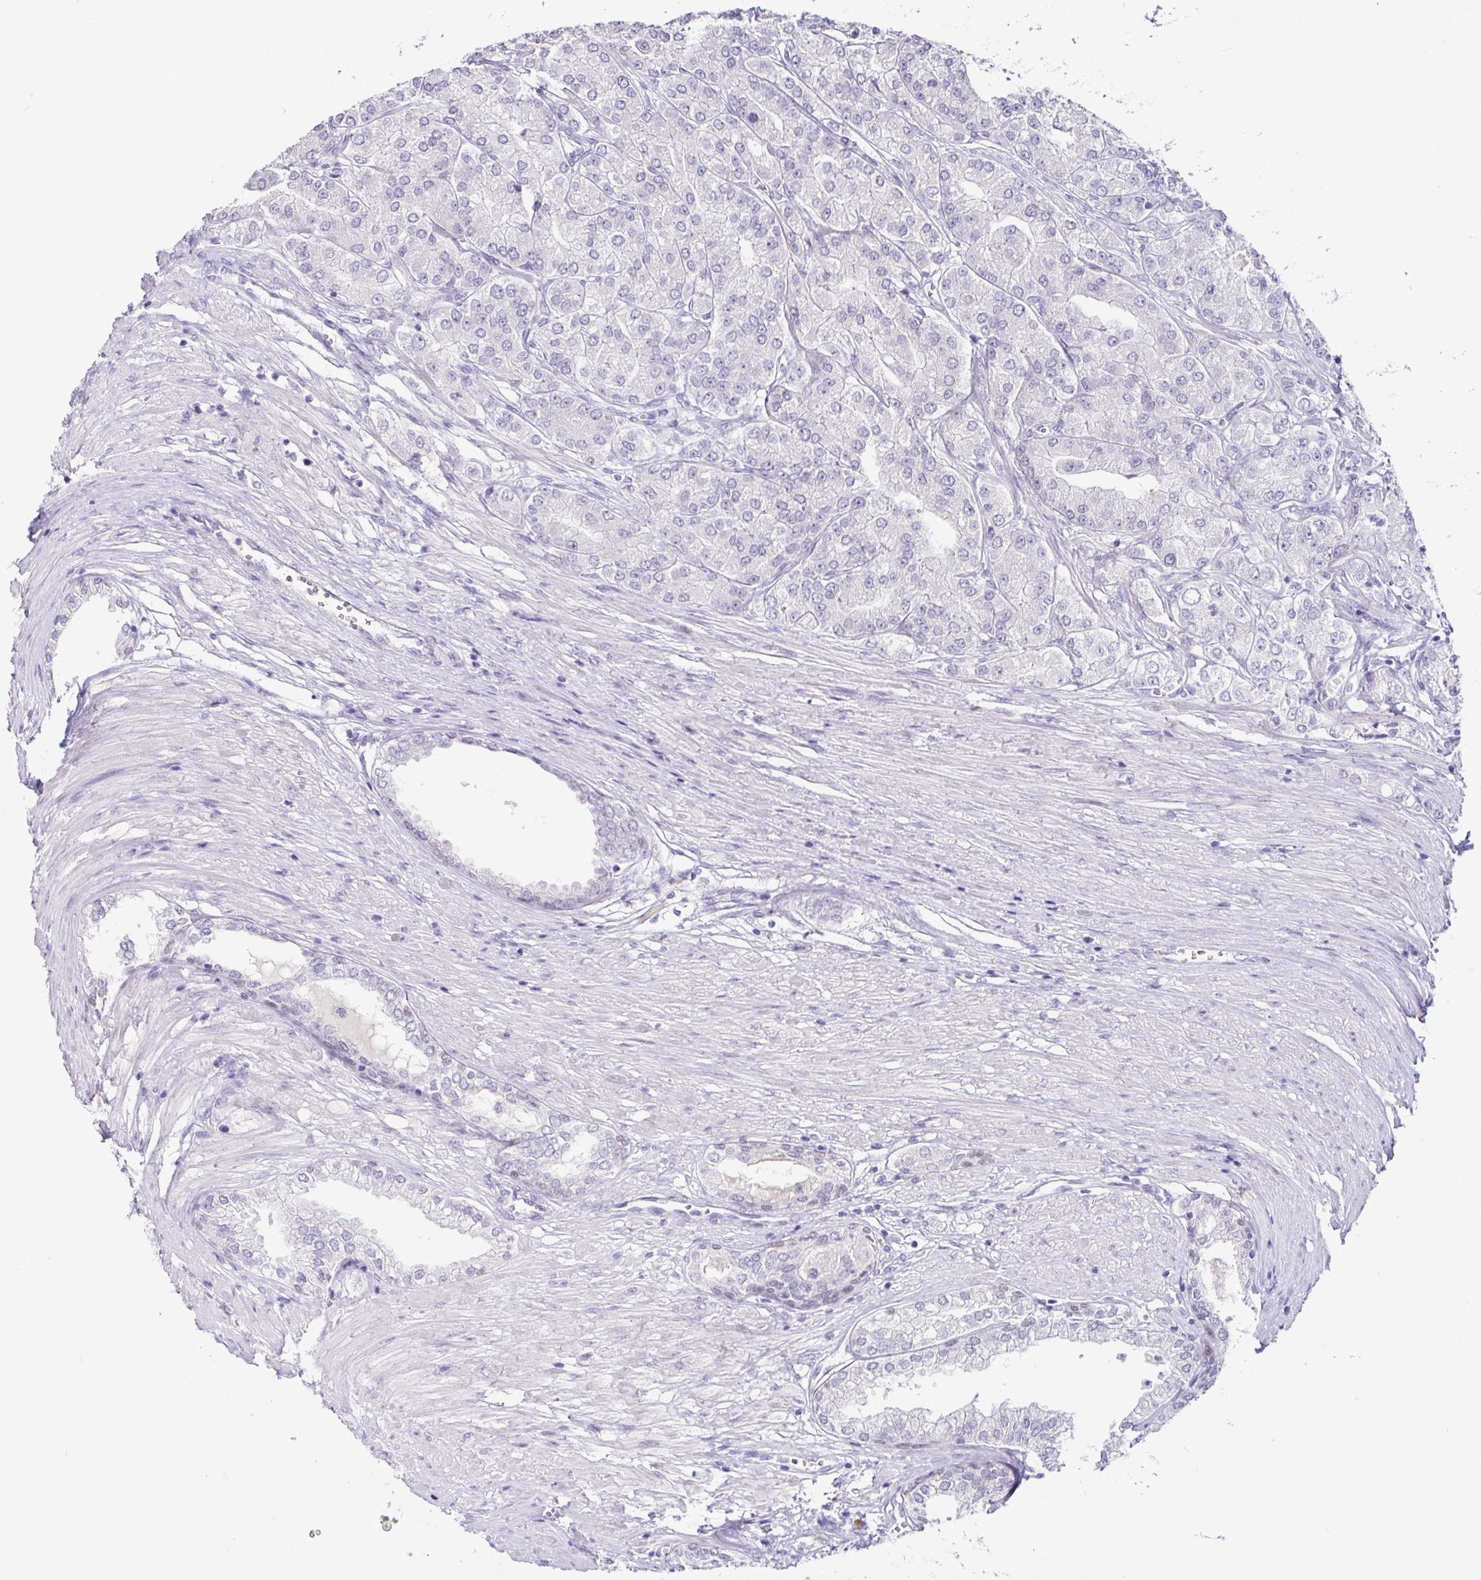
{"staining": {"intensity": "negative", "quantity": "none", "location": "none"}, "tissue": "prostate cancer", "cell_type": "Tumor cells", "image_type": "cancer", "snomed": [{"axis": "morphology", "description": "Adenocarcinoma, High grade"}, {"axis": "topography", "description": "Prostate"}], "caption": "IHC of prostate cancer (adenocarcinoma (high-grade)) exhibits no expression in tumor cells. Brightfield microscopy of immunohistochemistry stained with DAB (brown) and hematoxylin (blue), captured at high magnification.", "gene": "TP73", "patient": {"sex": "male", "age": 61}}